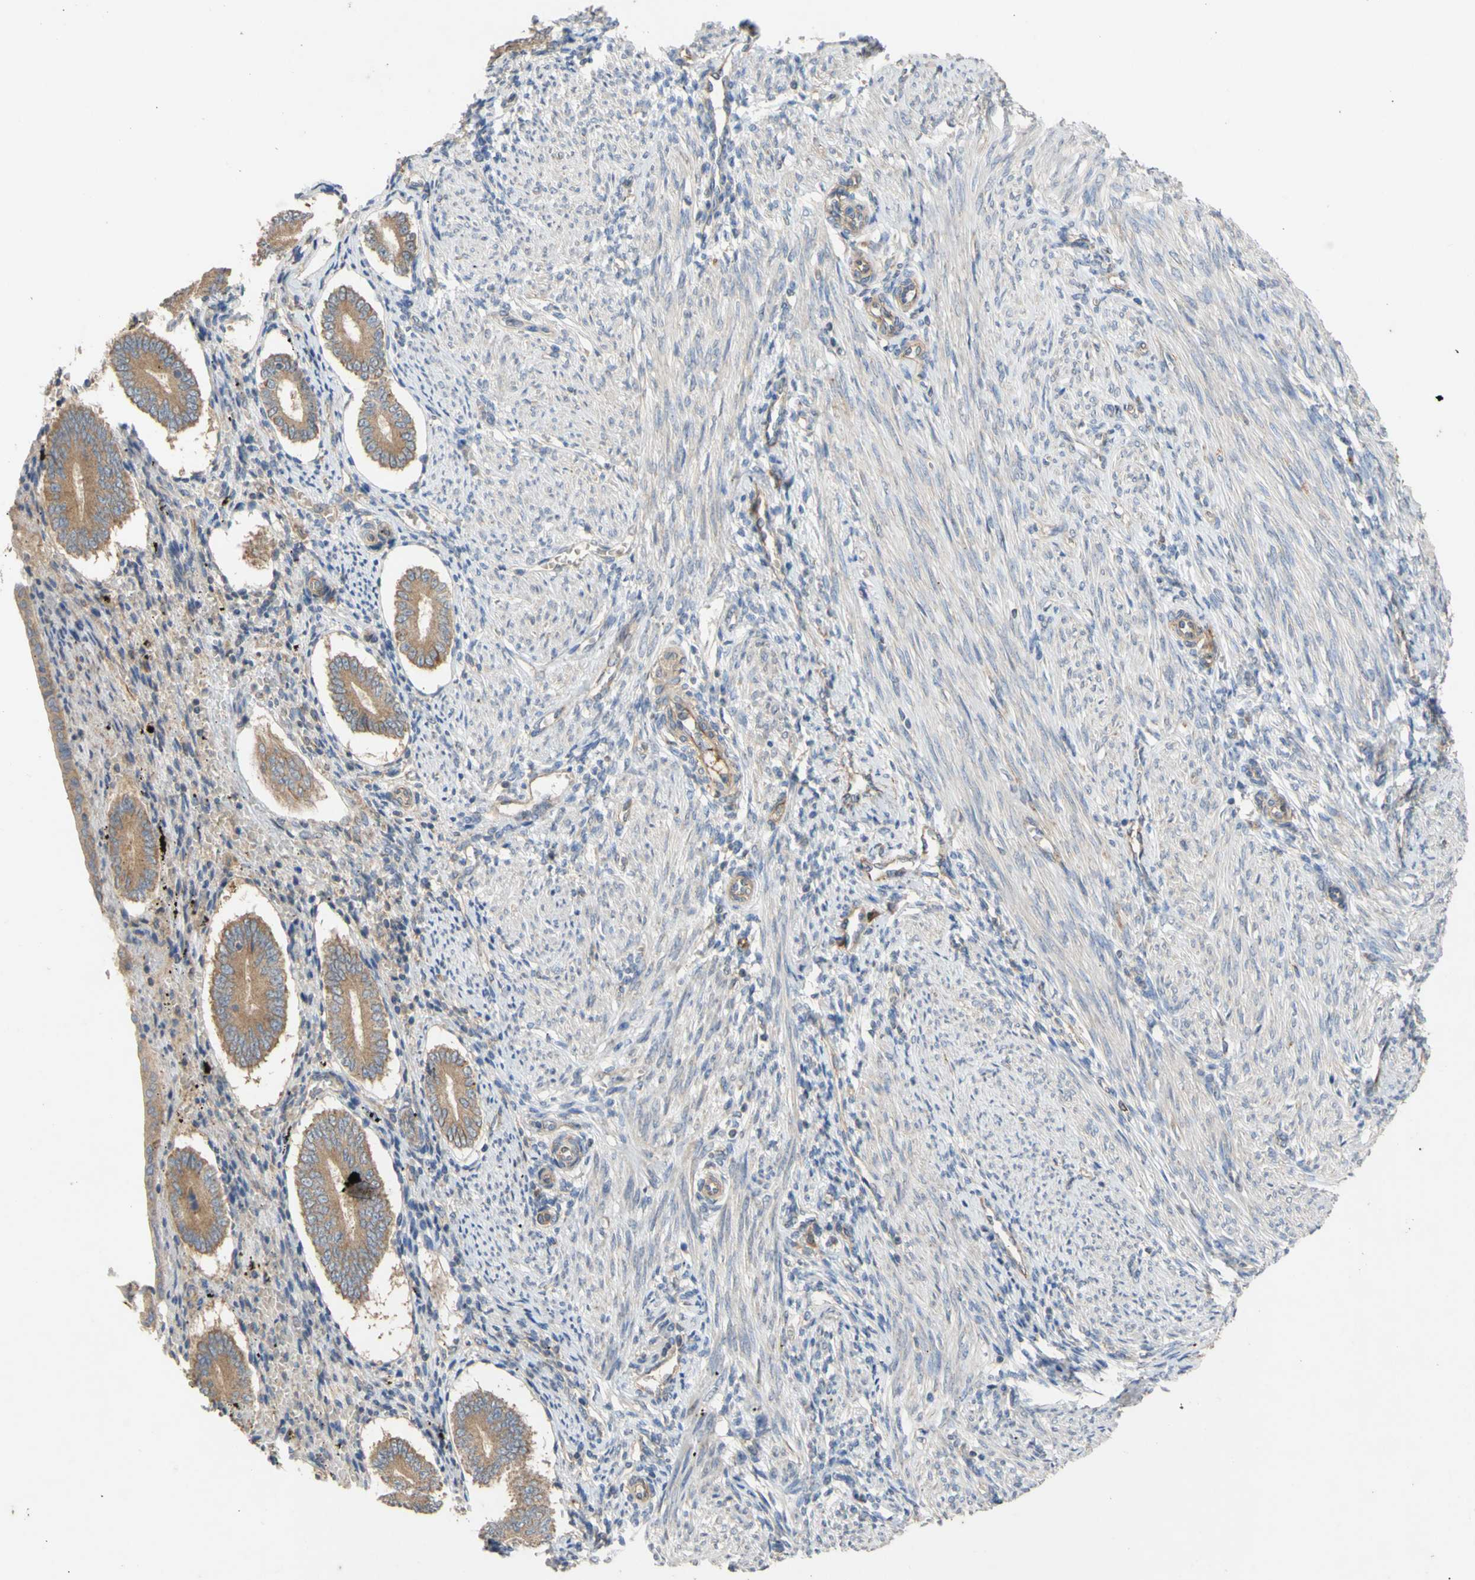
{"staining": {"intensity": "weak", "quantity": "25%-75%", "location": "cytoplasmic/membranous"}, "tissue": "endometrium", "cell_type": "Cells in endometrial stroma", "image_type": "normal", "snomed": [{"axis": "morphology", "description": "Normal tissue, NOS"}, {"axis": "topography", "description": "Endometrium"}], "caption": "Cells in endometrial stroma exhibit low levels of weak cytoplasmic/membranous staining in about 25%-75% of cells in unremarkable endometrium. (Stains: DAB in brown, nuclei in blue, Microscopy: brightfield microscopy at high magnification).", "gene": "EIF2S3", "patient": {"sex": "female", "age": 42}}